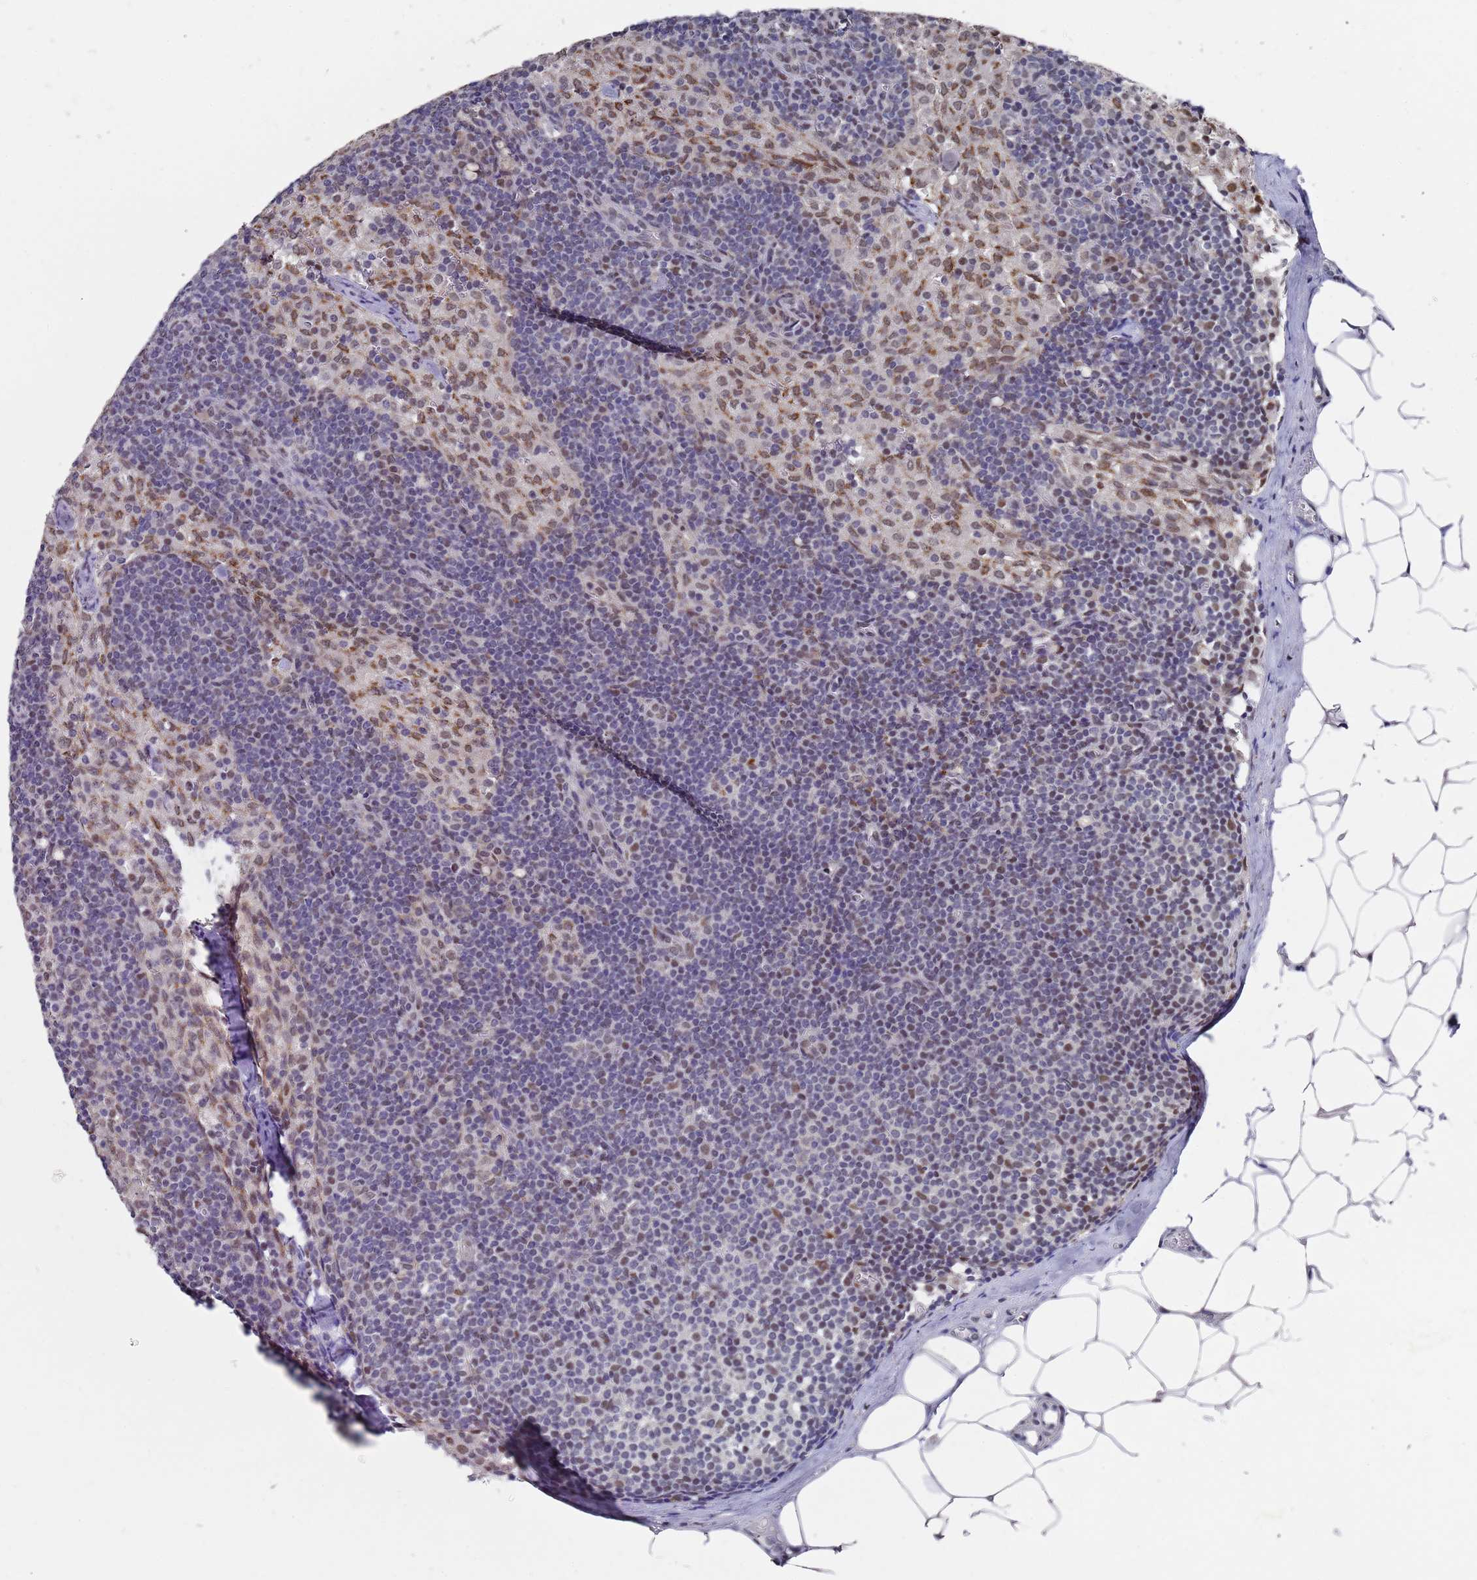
{"staining": {"intensity": "moderate", "quantity": "25%-75%", "location": "nuclear"}, "tissue": "lymph node", "cell_type": "Germinal center cells", "image_type": "normal", "snomed": [{"axis": "morphology", "description": "Normal tissue, NOS"}, {"axis": "topography", "description": "Lymph node"}], "caption": "Brown immunohistochemical staining in benign human lymph node displays moderate nuclear positivity in approximately 25%-75% of germinal center cells.", "gene": "COPS6", "patient": {"sex": "female", "age": 42}}